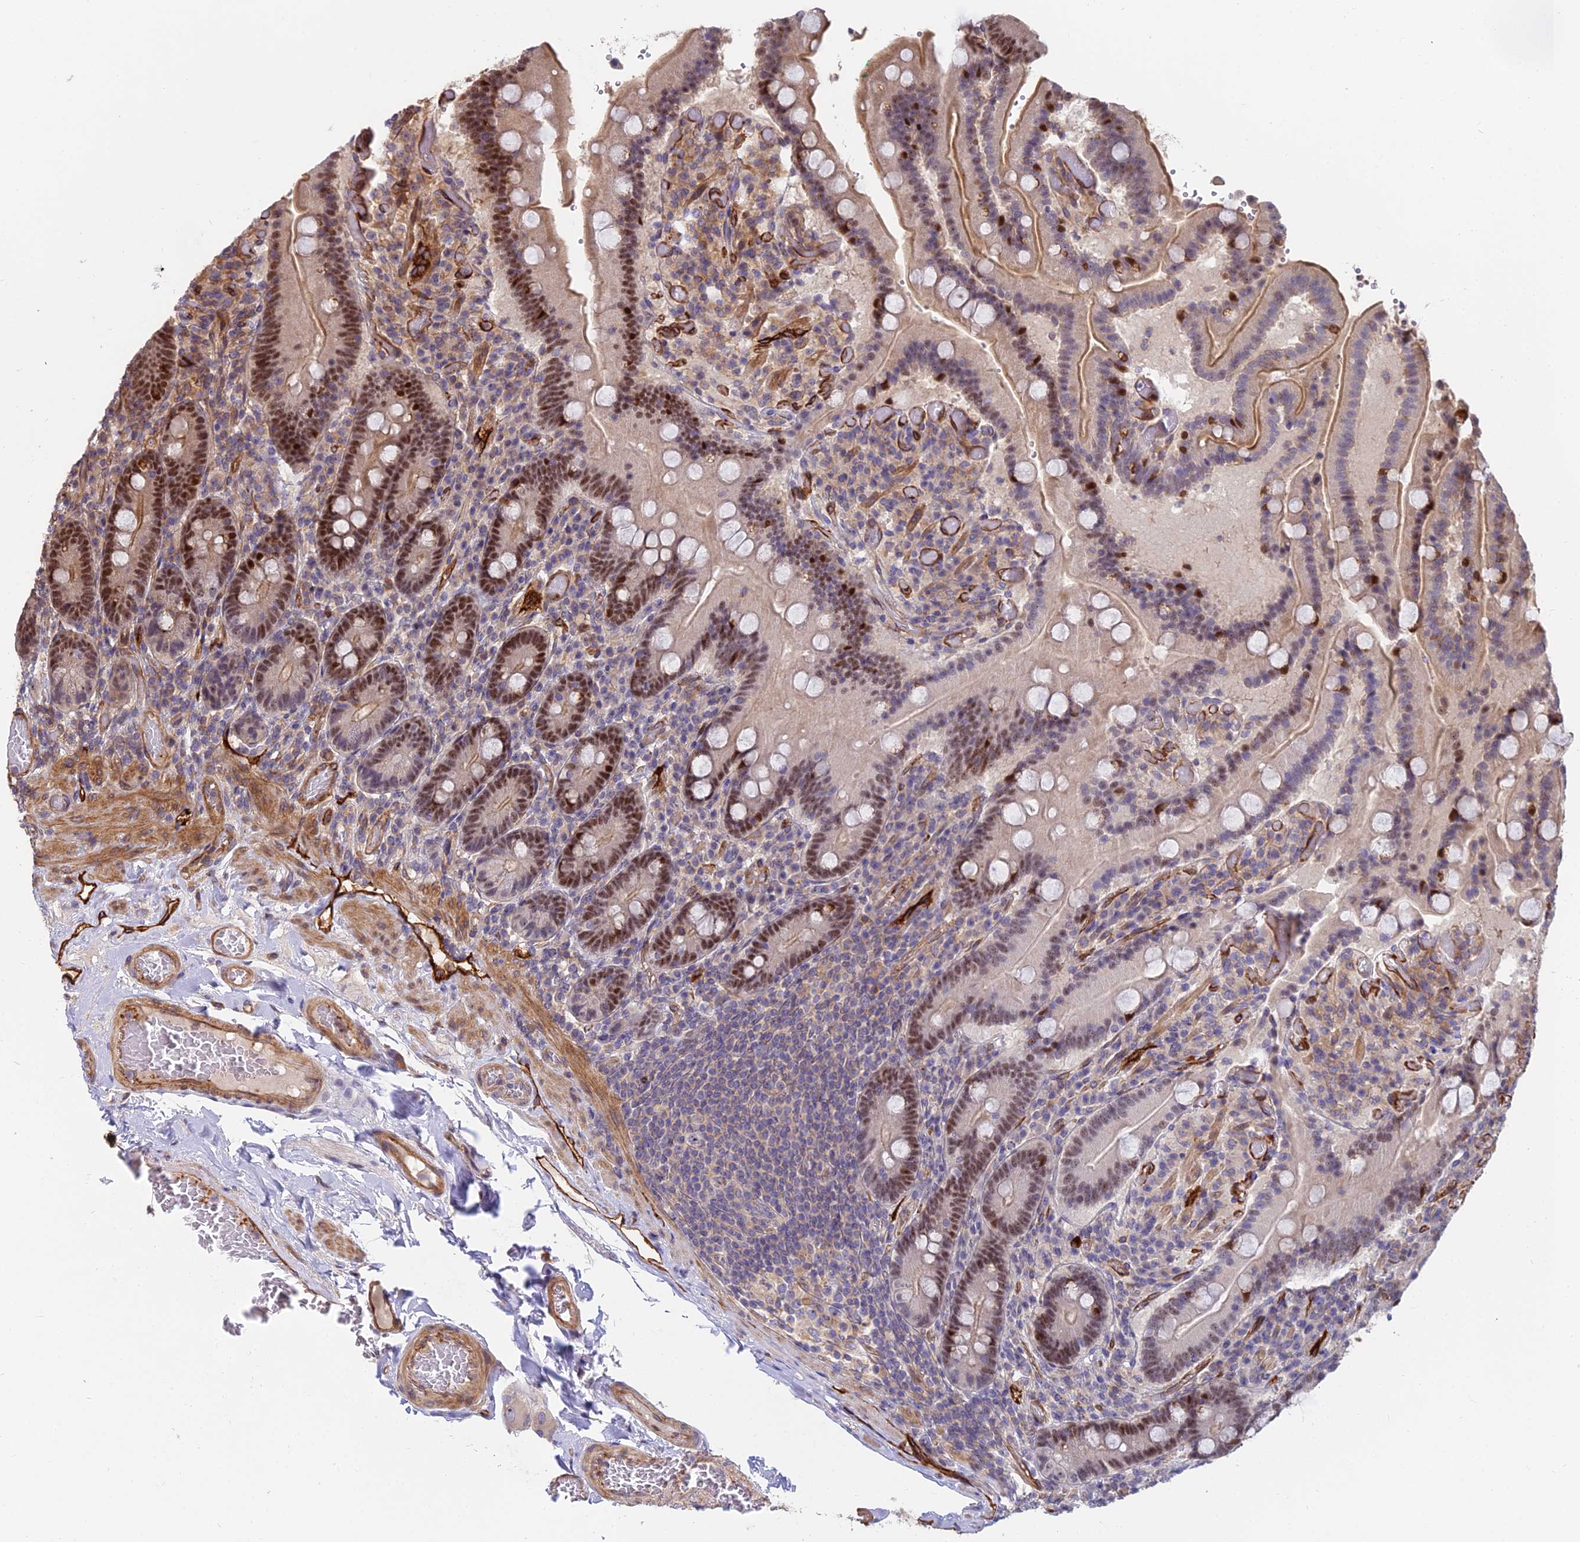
{"staining": {"intensity": "strong", "quantity": "25%-75%", "location": "cytoplasmic/membranous,nuclear"}, "tissue": "duodenum", "cell_type": "Glandular cells", "image_type": "normal", "snomed": [{"axis": "morphology", "description": "Normal tissue, NOS"}, {"axis": "topography", "description": "Duodenum"}], "caption": "DAB immunohistochemical staining of unremarkable duodenum shows strong cytoplasmic/membranous,nuclear protein staining in about 25%-75% of glandular cells.", "gene": "TCEA3", "patient": {"sex": "female", "age": 62}}